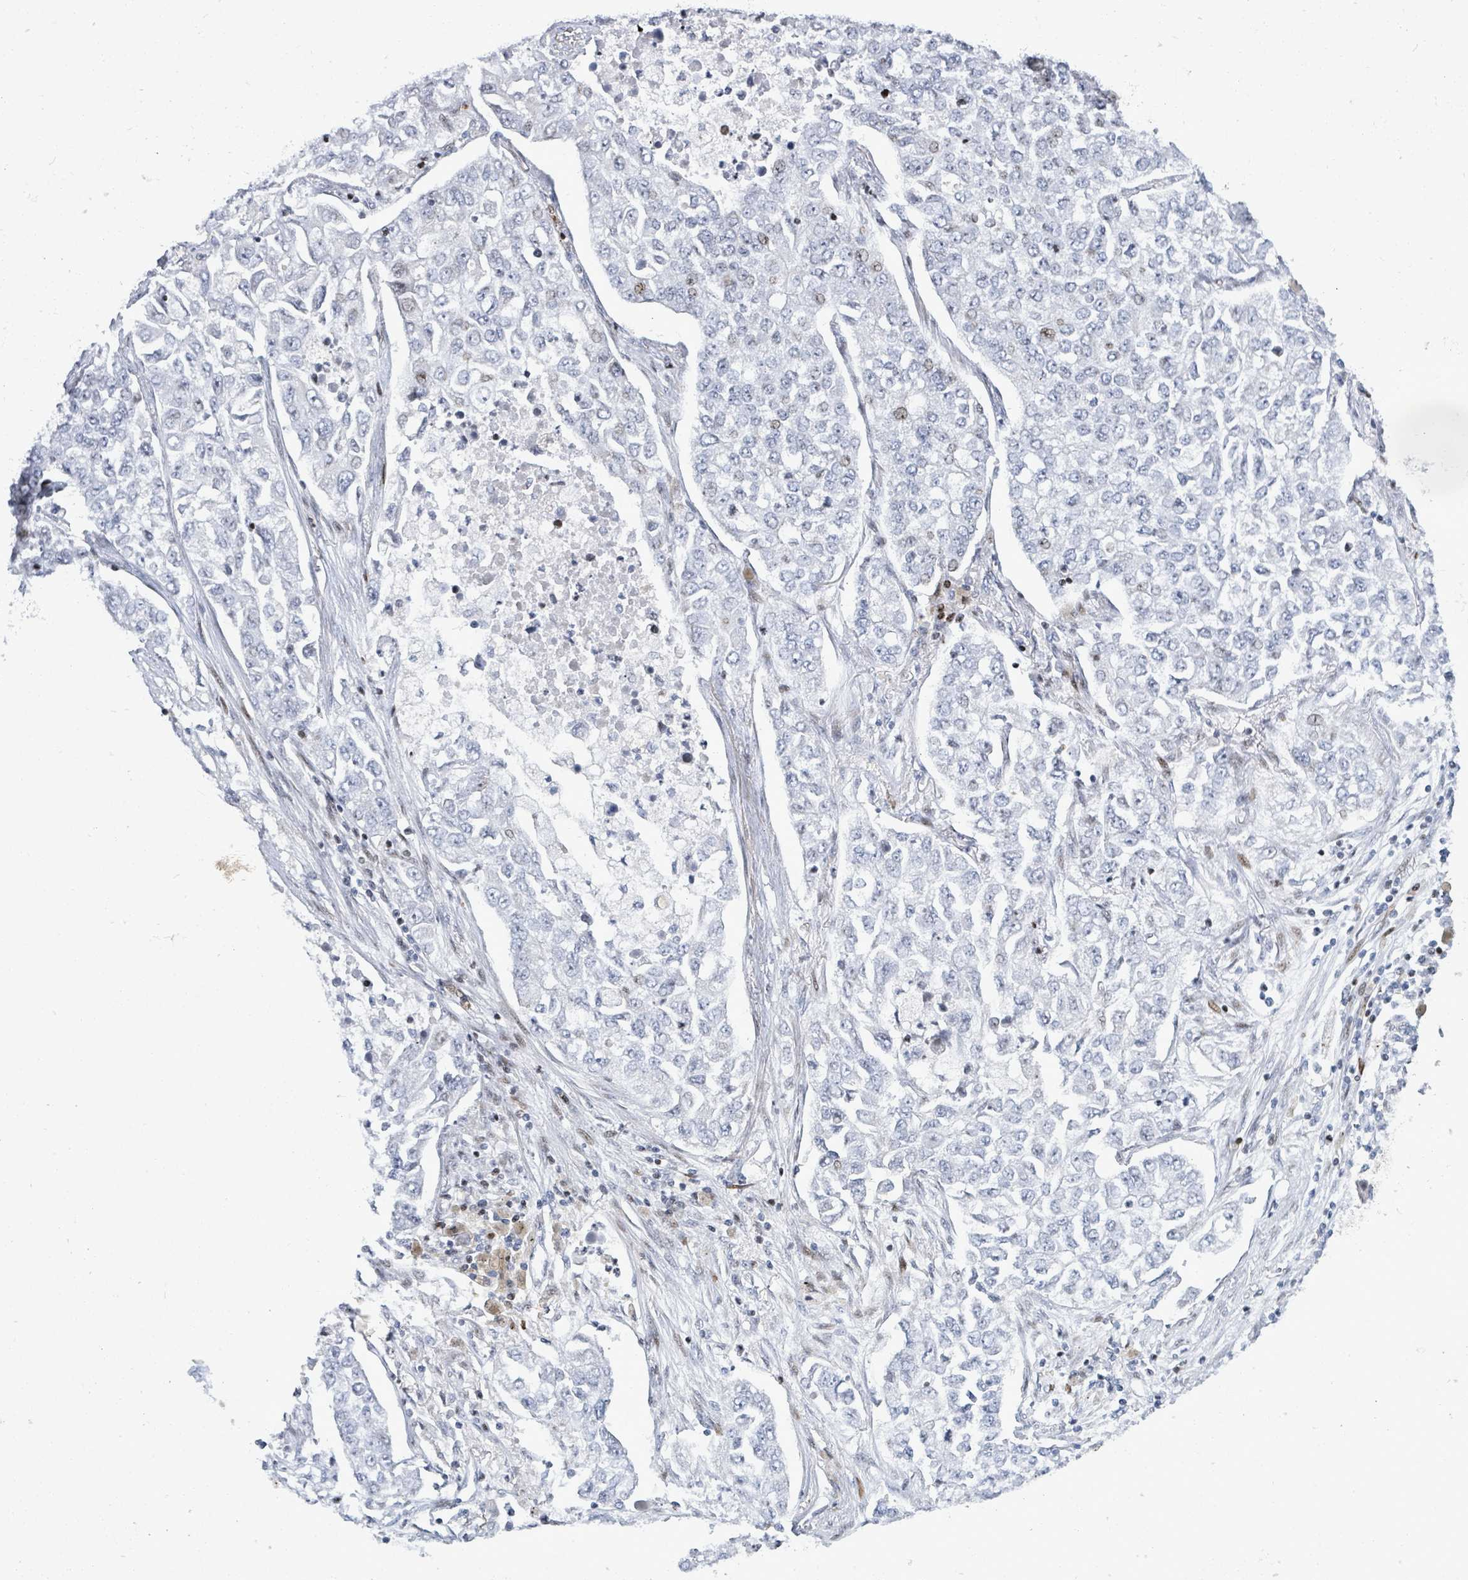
{"staining": {"intensity": "negative", "quantity": "none", "location": "none"}, "tissue": "lung cancer", "cell_type": "Tumor cells", "image_type": "cancer", "snomed": [{"axis": "morphology", "description": "Adenocarcinoma, NOS"}, {"axis": "topography", "description": "Lung"}], "caption": "Immunohistochemistry (IHC) of adenocarcinoma (lung) reveals no expression in tumor cells.", "gene": "MALL", "patient": {"sex": "male", "age": 49}}